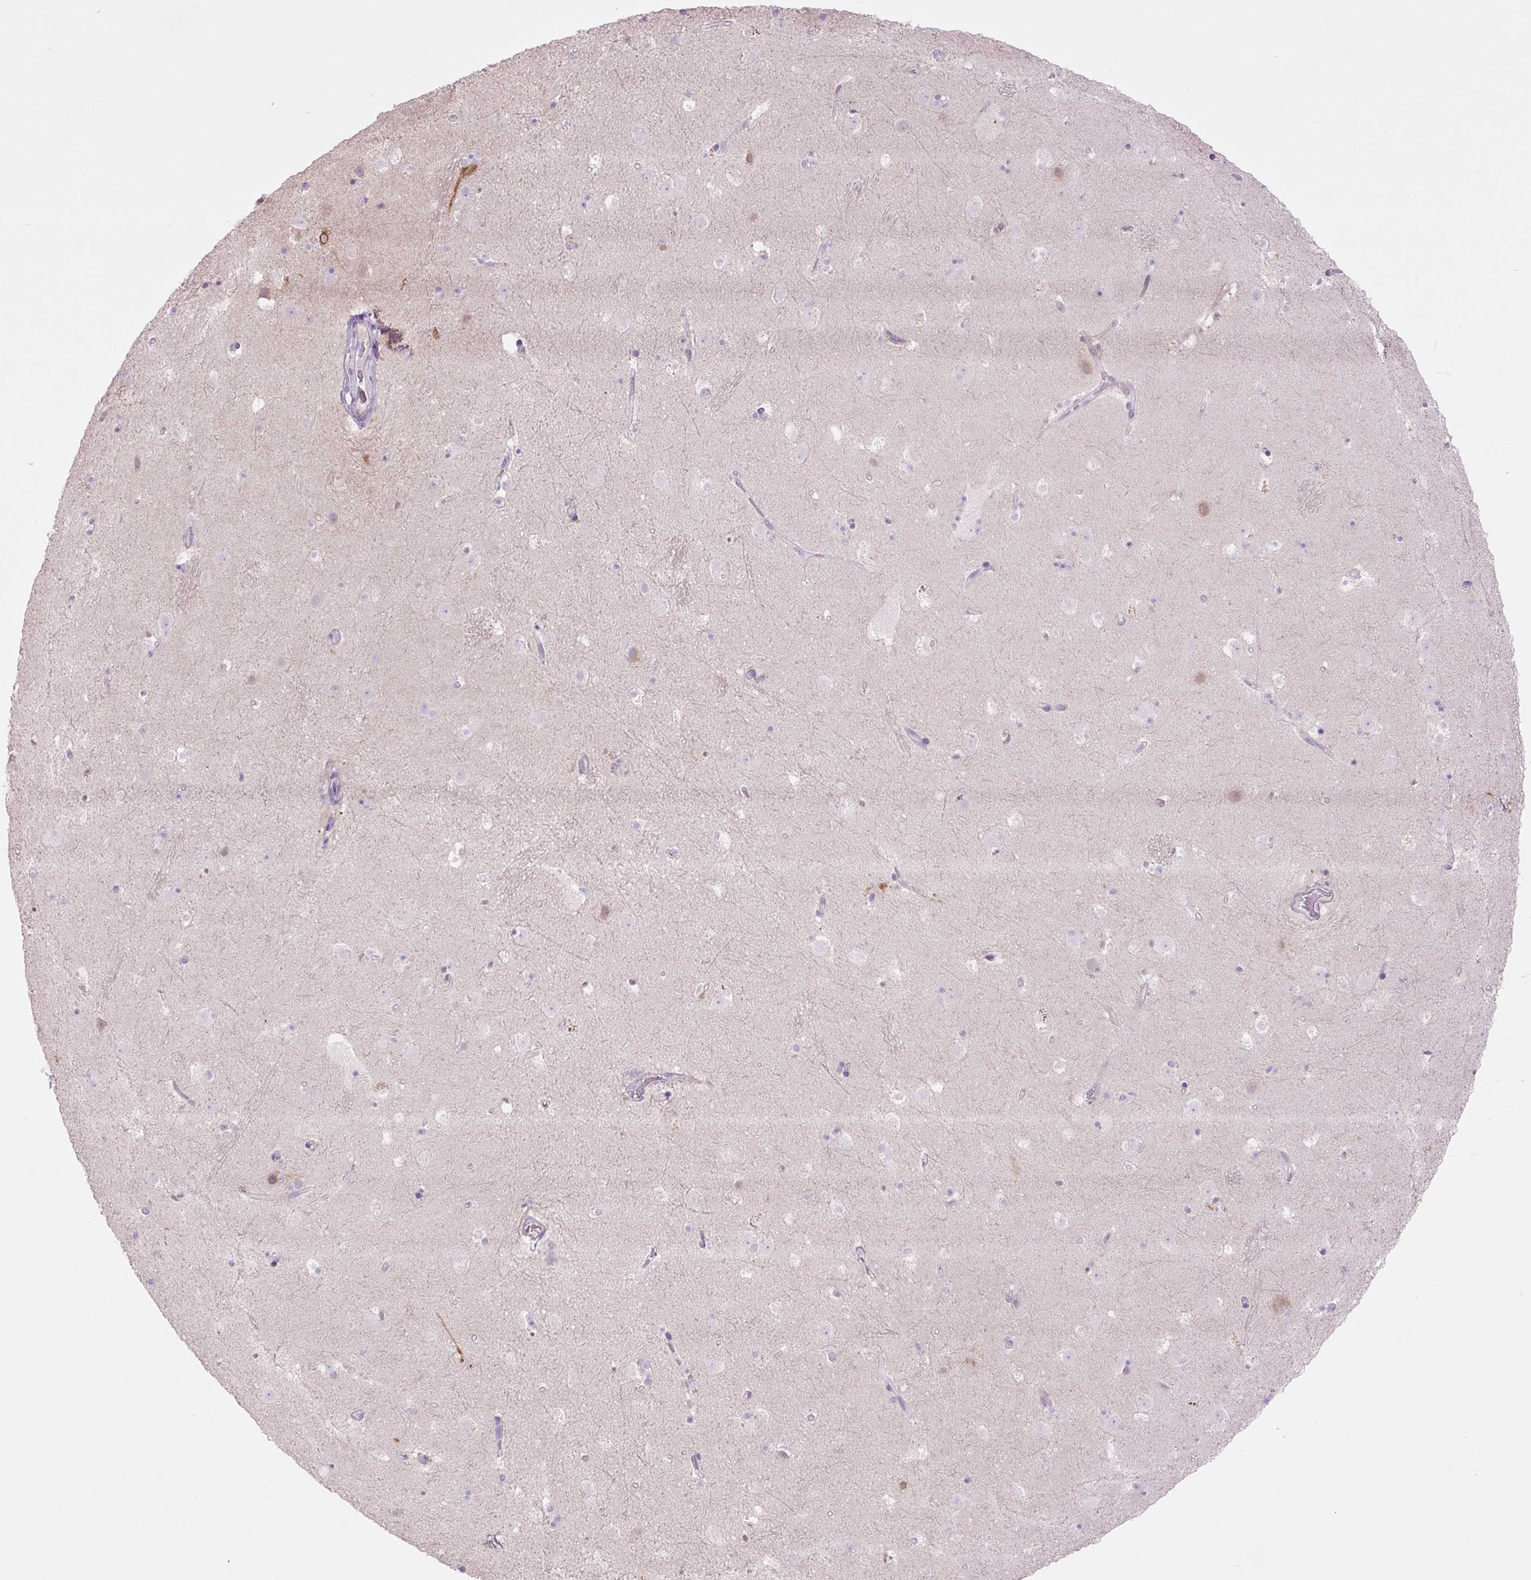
{"staining": {"intensity": "negative", "quantity": "none", "location": "none"}, "tissue": "caudate", "cell_type": "Glial cells", "image_type": "normal", "snomed": [{"axis": "morphology", "description": "Normal tissue, NOS"}, {"axis": "topography", "description": "Lateral ventricle wall"}], "caption": "Protein analysis of benign caudate shows no significant expression in glial cells. (Brightfield microscopy of DAB (3,3'-diaminobenzidine) IHC at high magnification).", "gene": "TMEM100", "patient": {"sex": "male", "age": 37}}